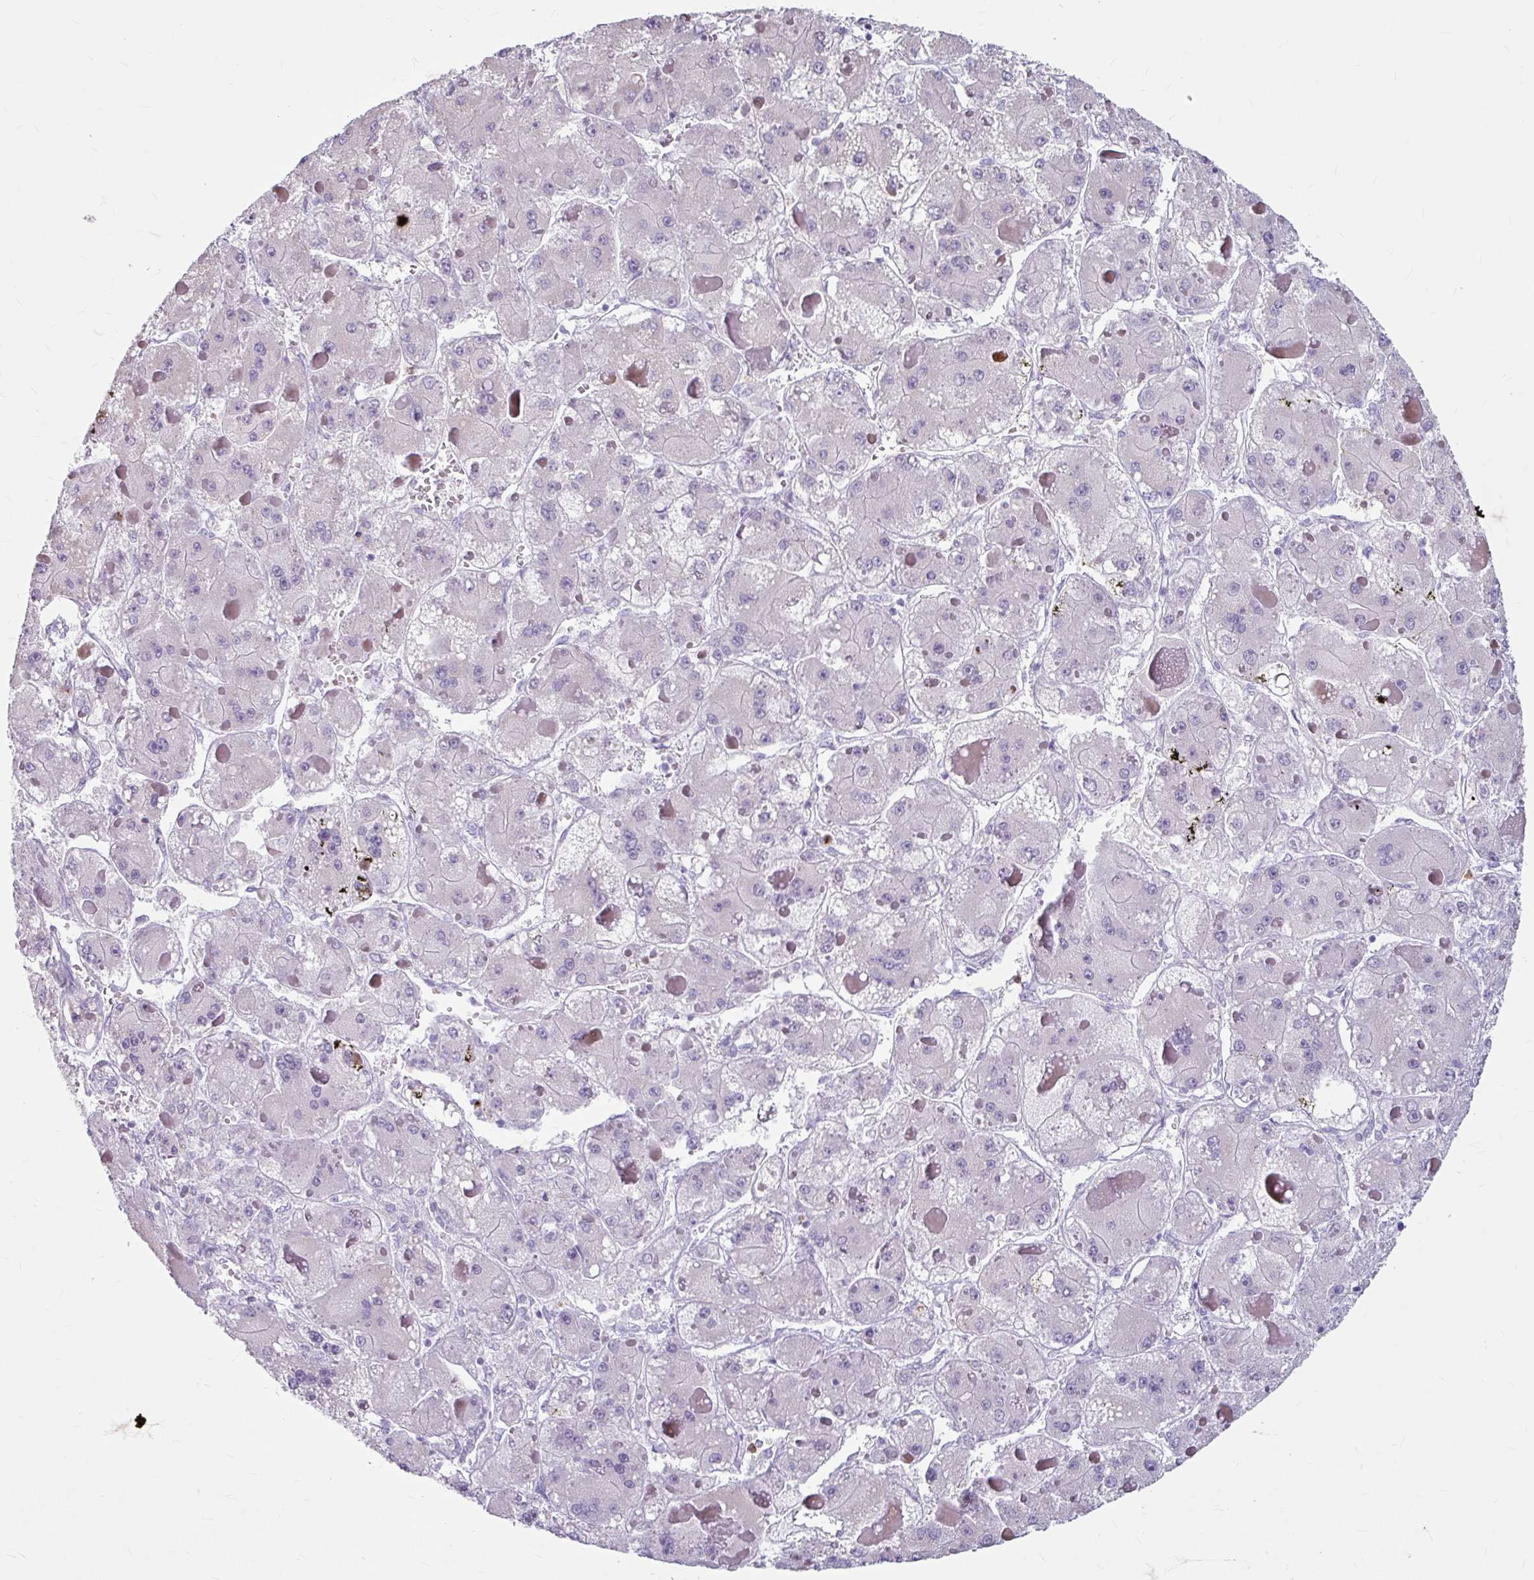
{"staining": {"intensity": "negative", "quantity": "none", "location": "none"}, "tissue": "liver cancer", "cell_type": "Tumor cells", "image_type": "cancer", "snomed": [{"axis": "morphology", "description": "Carcinoma, Hepatocellular, NOS"}, {"axis": "topography", "description": "Liver"}], "caption": "This is an IHC histopathology image of human liver cancer (hepatocellular carcinoma). There is no positivity in tumor cells.", "gene": "ANKRD1", "patient": {"sex": "female", "age": 73}}